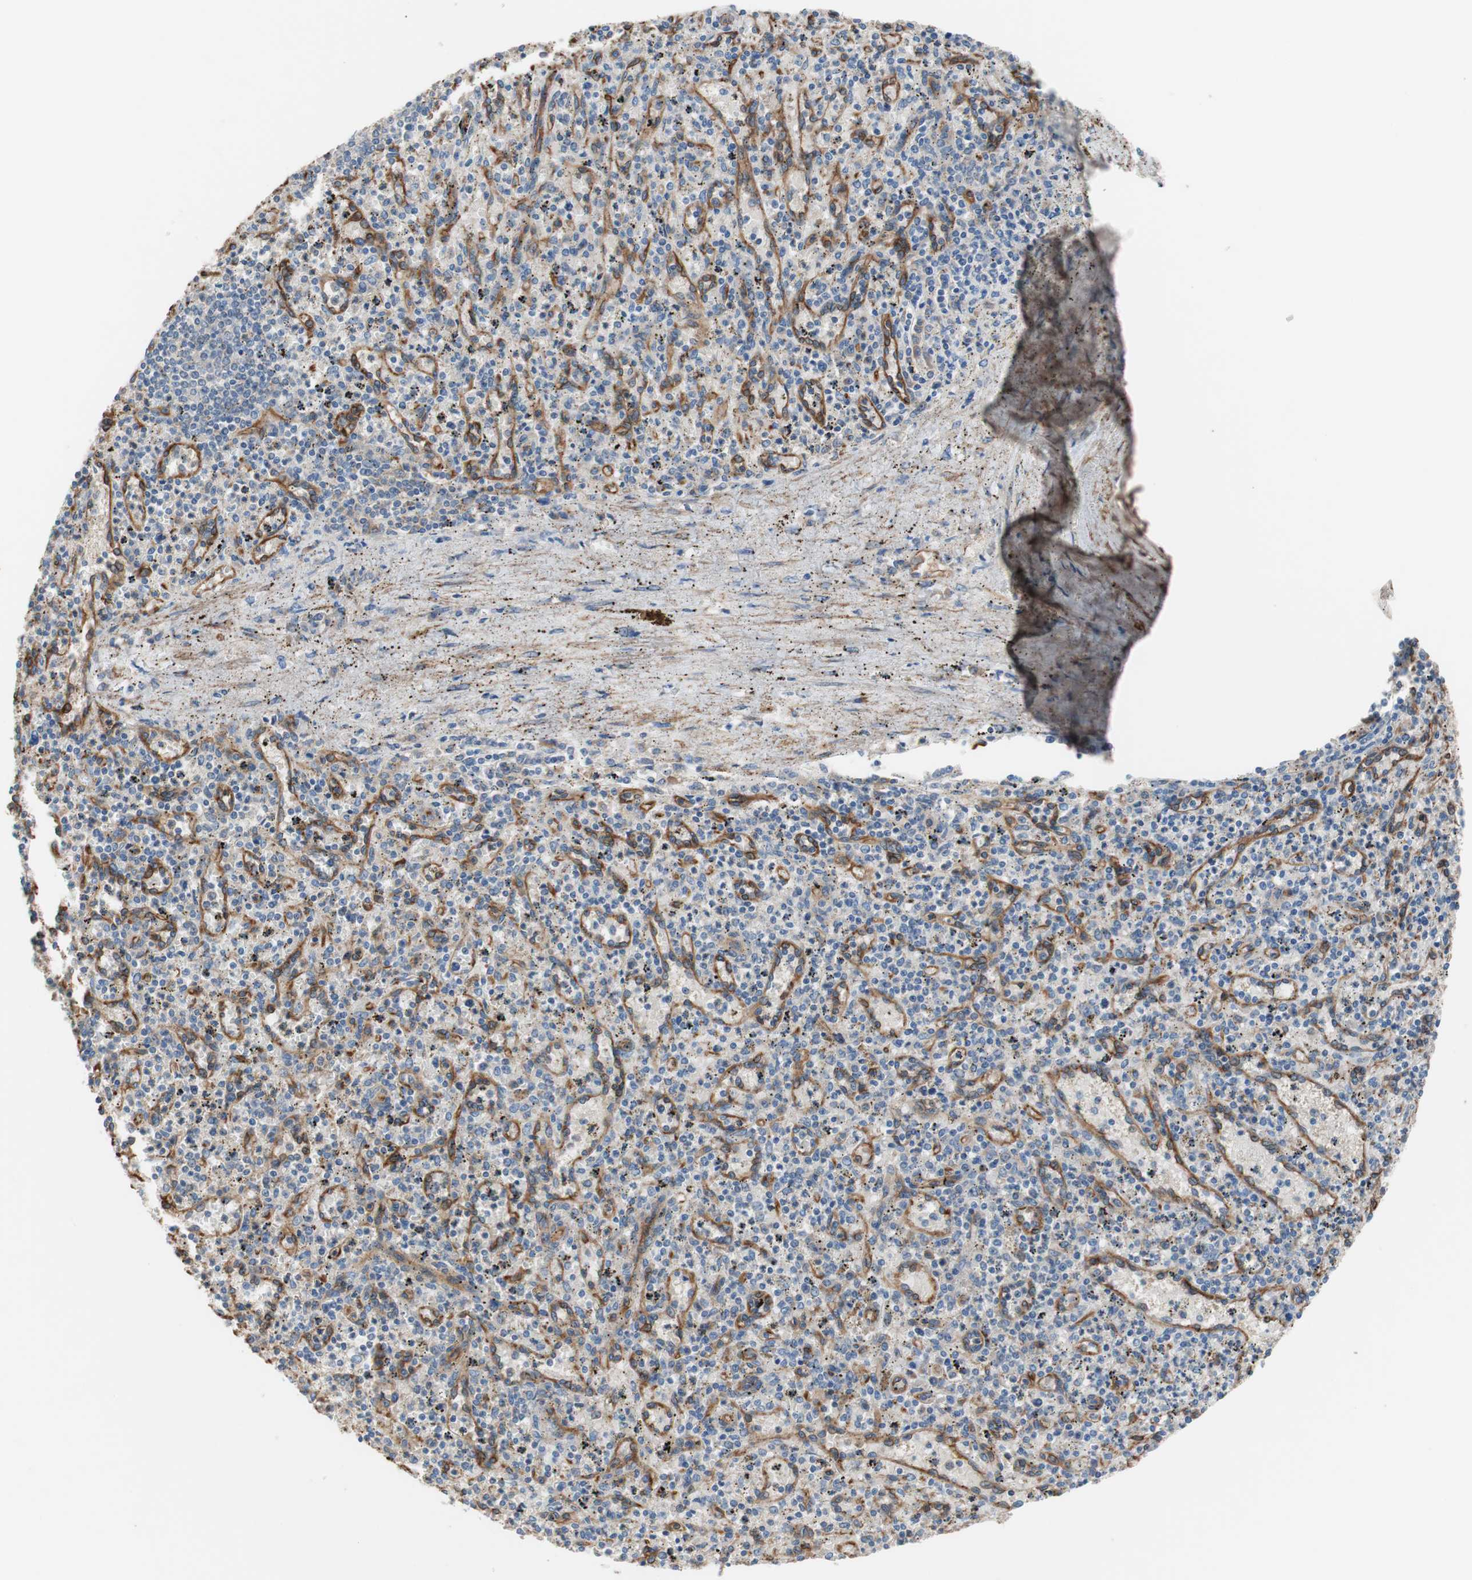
{"staining": {"intensity": "negative", "quantity": "none", "location": "none"}, "tissue": "spleen", "cell_type": "Cells in red pulp", "image_type": "normal", "snomed": [{"axis": "morphology", "description": "Normal tissue, NOS"}, {"axis": "topography", "description": "Spleen"}], "caption": "This is an immunohistochemistry (IHC) histopathology image of normal human spleen. There is no positivity in cells in red pulp.", "gene": "SPINT1", "patient": {"sex": "male", "age": 72}}